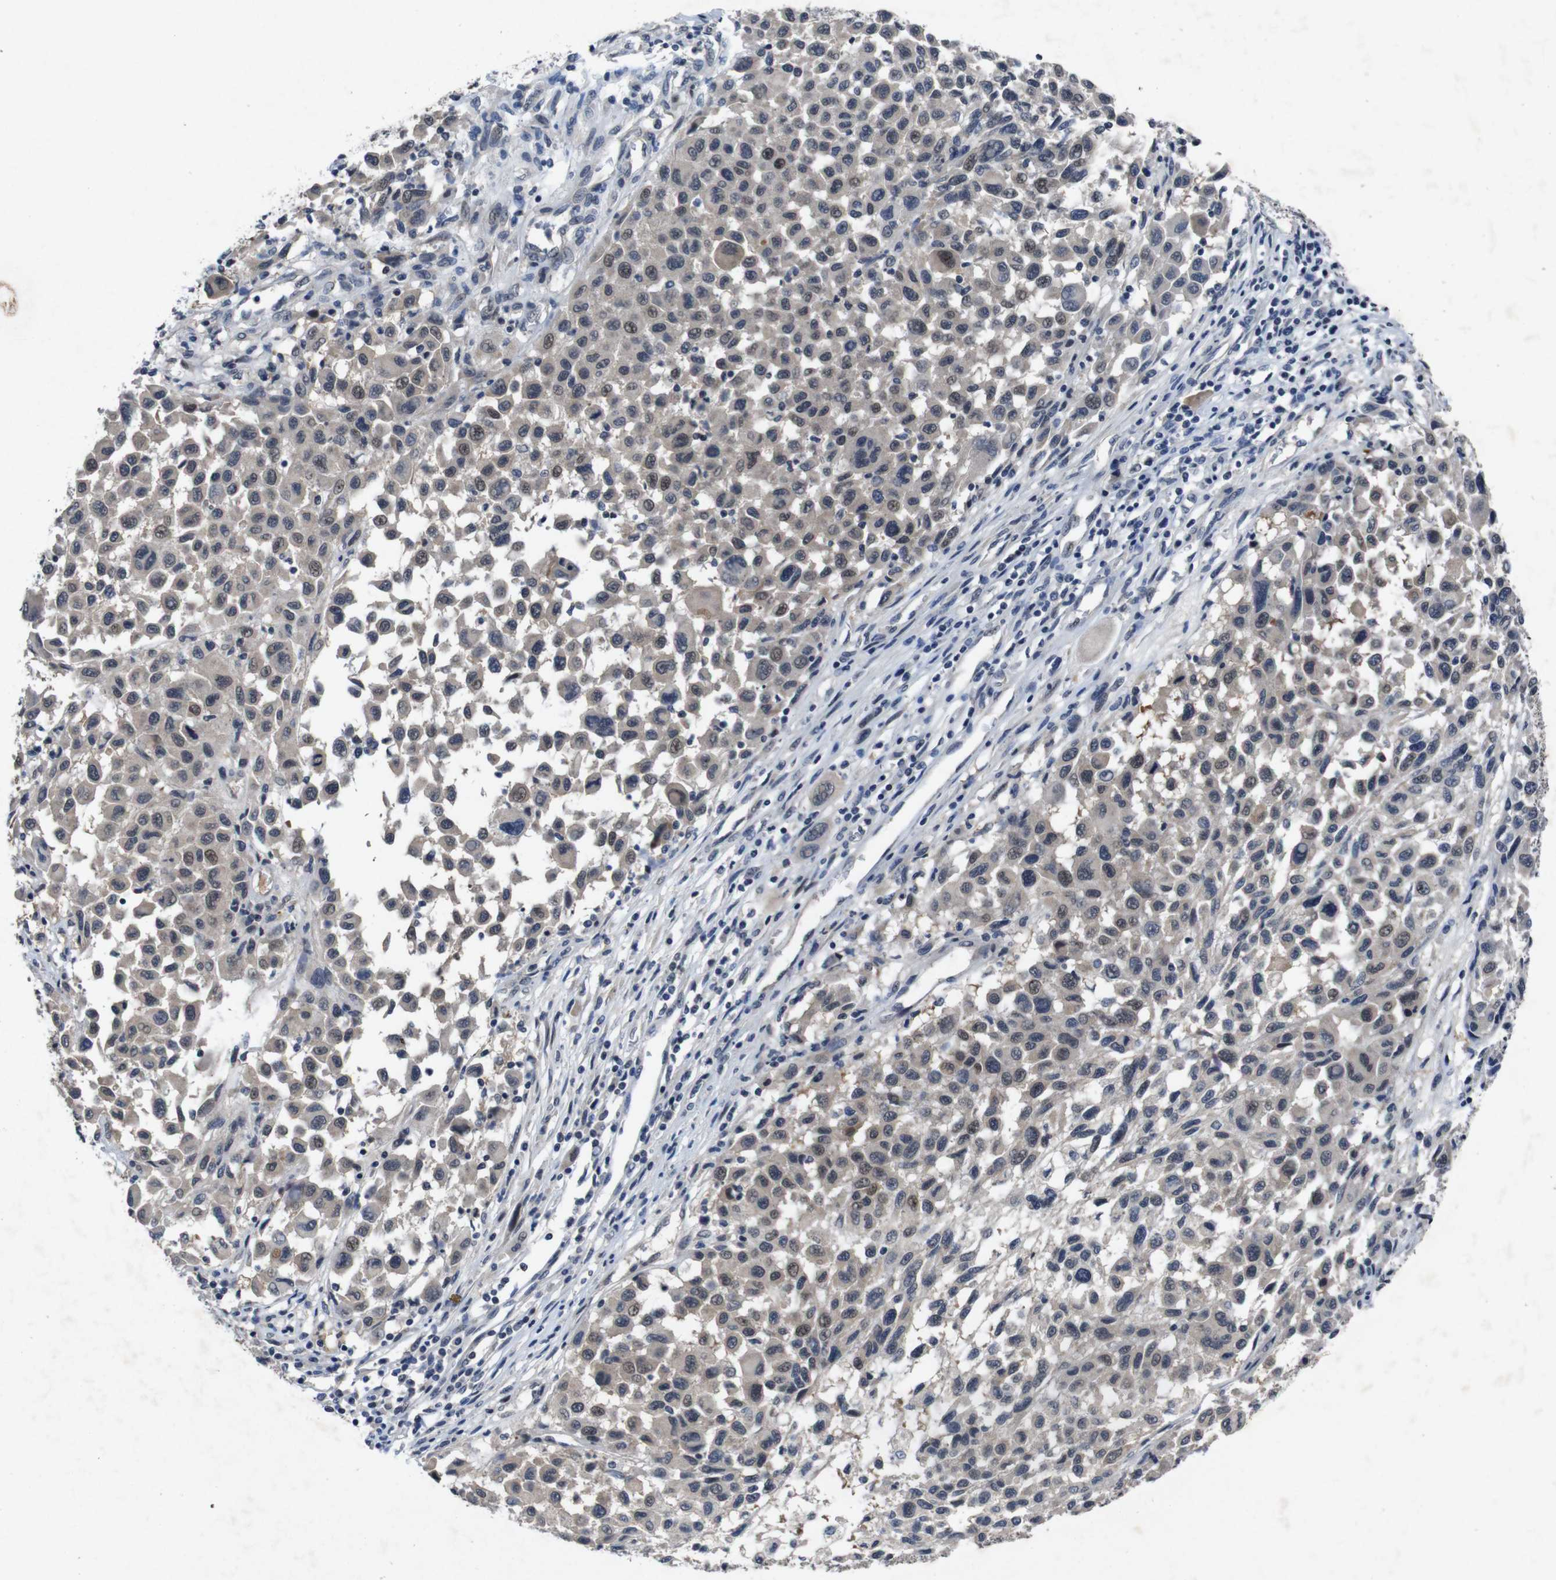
{"staining": {"intensity": "weak", "quantity": "<25%", "location": "cytoplasmic/membranous,nuclear"}, "tissue": "melanoma", "cell_type": "Tumor cells", "image_type": "cancer", "snomed": [{"axis": "morphology", "description": "Malignant melanoma, Metastatic site"}, {"axis": "topography", "description": "Lymph node"}], "caption": "Melanoma was stained to show a protein in brown. There is no significant staining in tumor cells.", "gene": "AKT3", "patient": {"sex": "male", "age": 61}}